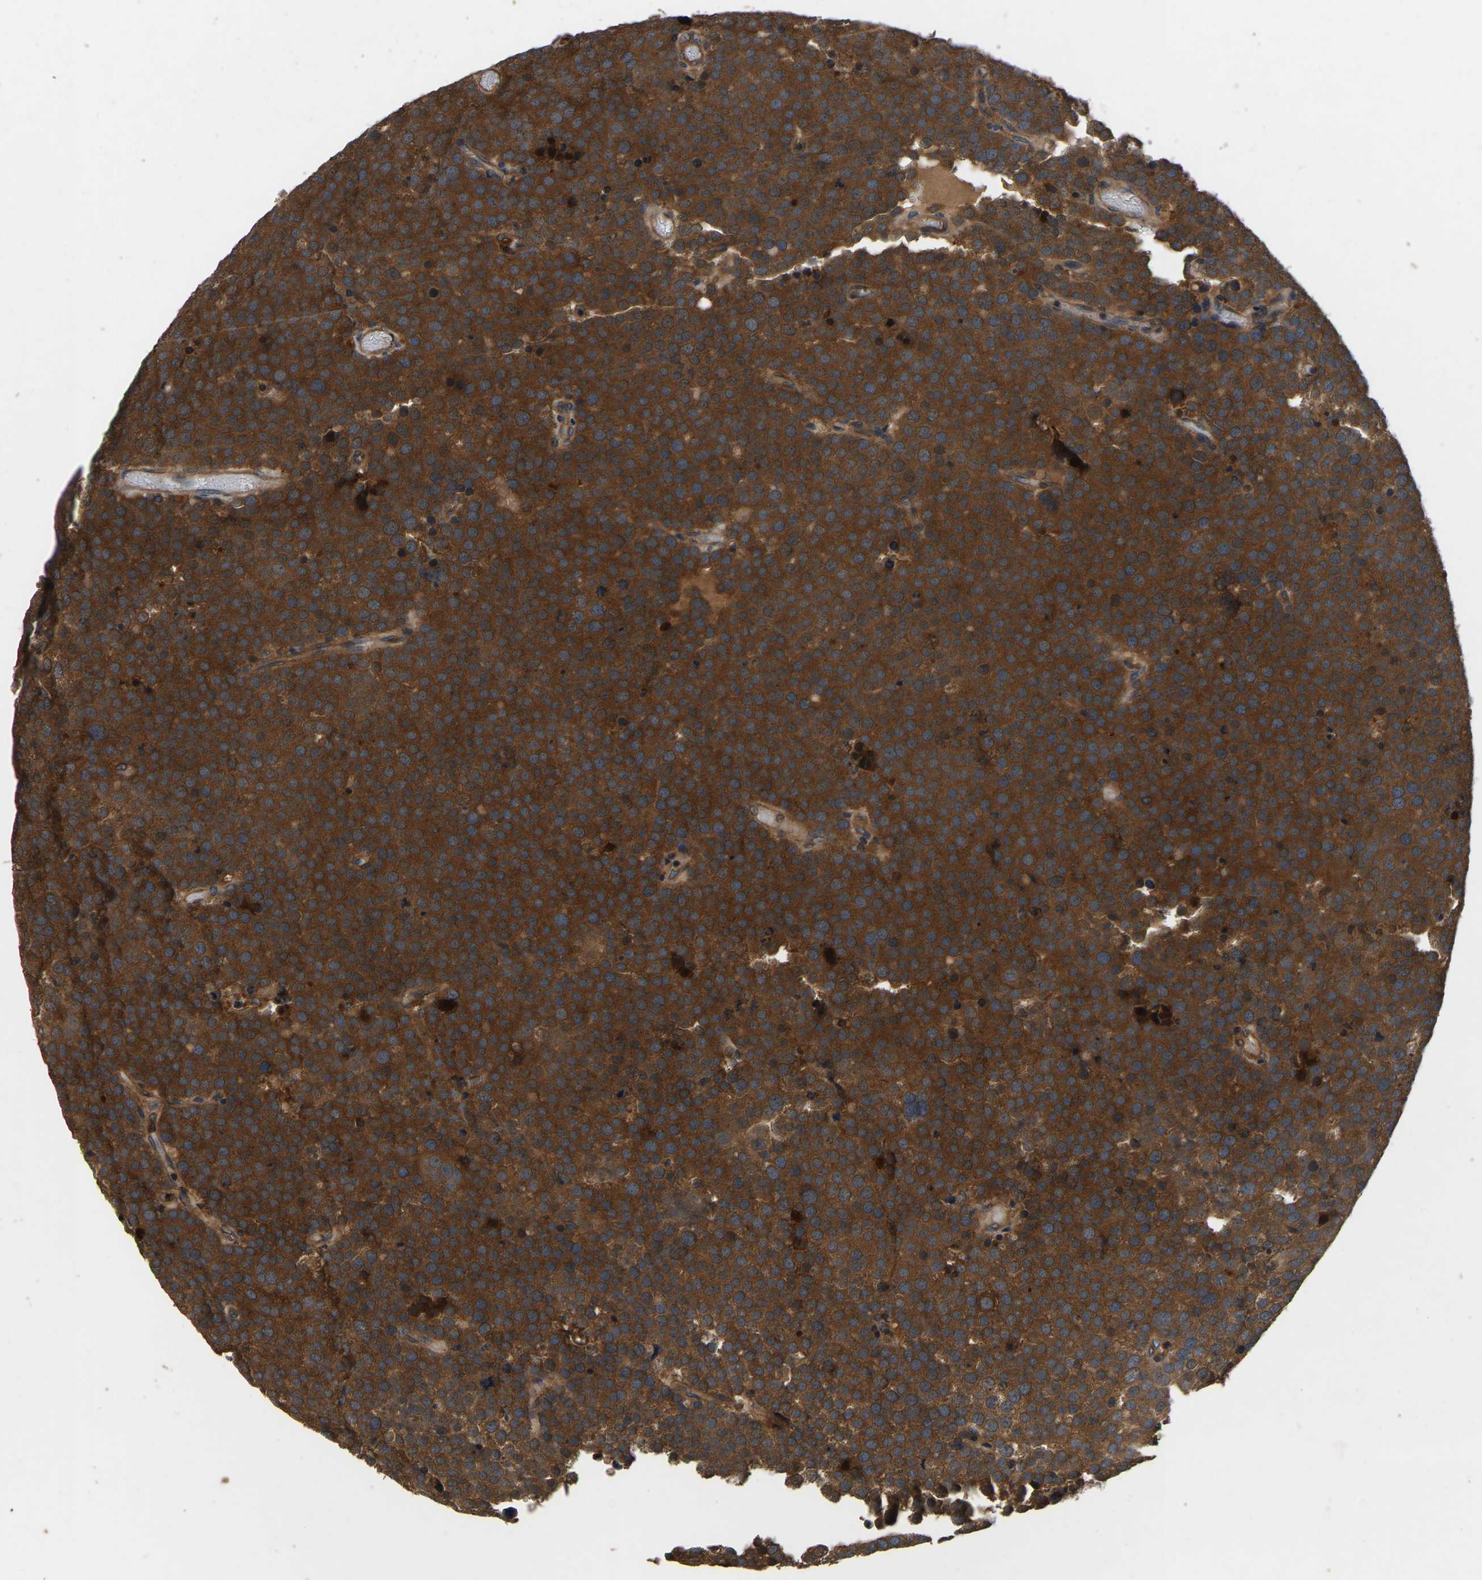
{"staining": {"intensity": "strong", "quantity": ">75%", "location": "cytoplasmic/membranous"}, "tissue": "testis cancer", "cell_type": "Tumor cells", "image_type": "cancer", "snomed": [{"axis": "morphology", "description": "Normal tissue, NOS"}, {"axis": "morphology", "description": "Seminoma, NOS"}, {"axis": "topography", "description": "Testis"}], "caption": "This is an image of immunohistochemistry (IHC) staining of testis cancer, which shows strong positivity in the cytoplasmic/membranous of tumor cells.", "gene": "GARS1", "patient": {"sex": "male", "age": 71}}